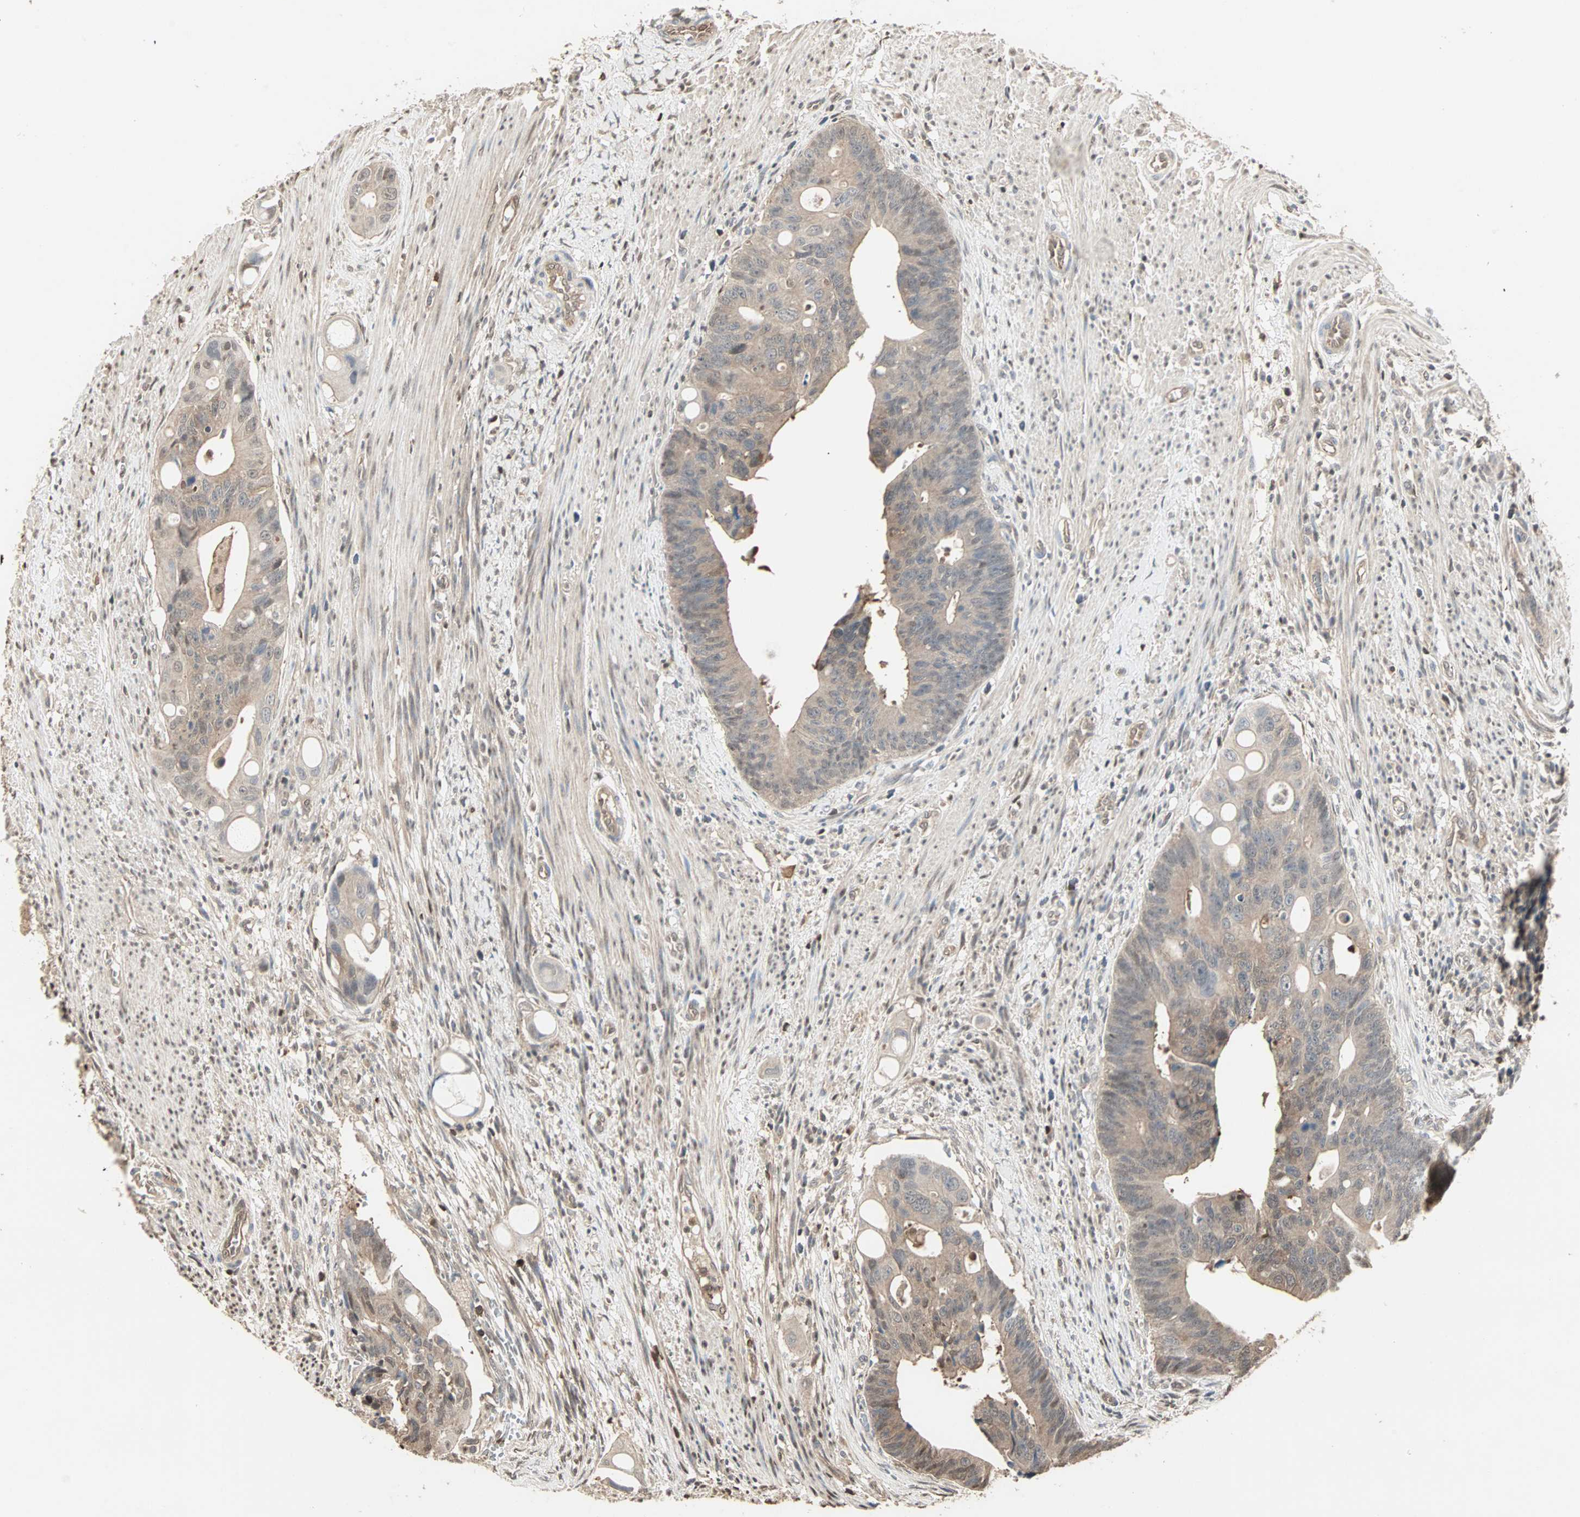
{"staining": {"intensity": "weak", "quantity": ">75%", "location": "cytoplasmic/membranous"}, "tissue": "colorectal cancer", "cell_type": "Tumor cells", "image_type": "cancer", "snomed": [{"axis": "morphology", "description": "Adenocarcinoma, NOS"}, {"axis": "topography", "description": "Colon"}], "caption": "IHC (DAB) staining of human colorectal adenocarcinoma reveals weak cytoplasmic/membranous protein positivity in approximately >75% of tumor cells.", "gene": "DRG2", "patient": {"sex": "female", "age": 57}}